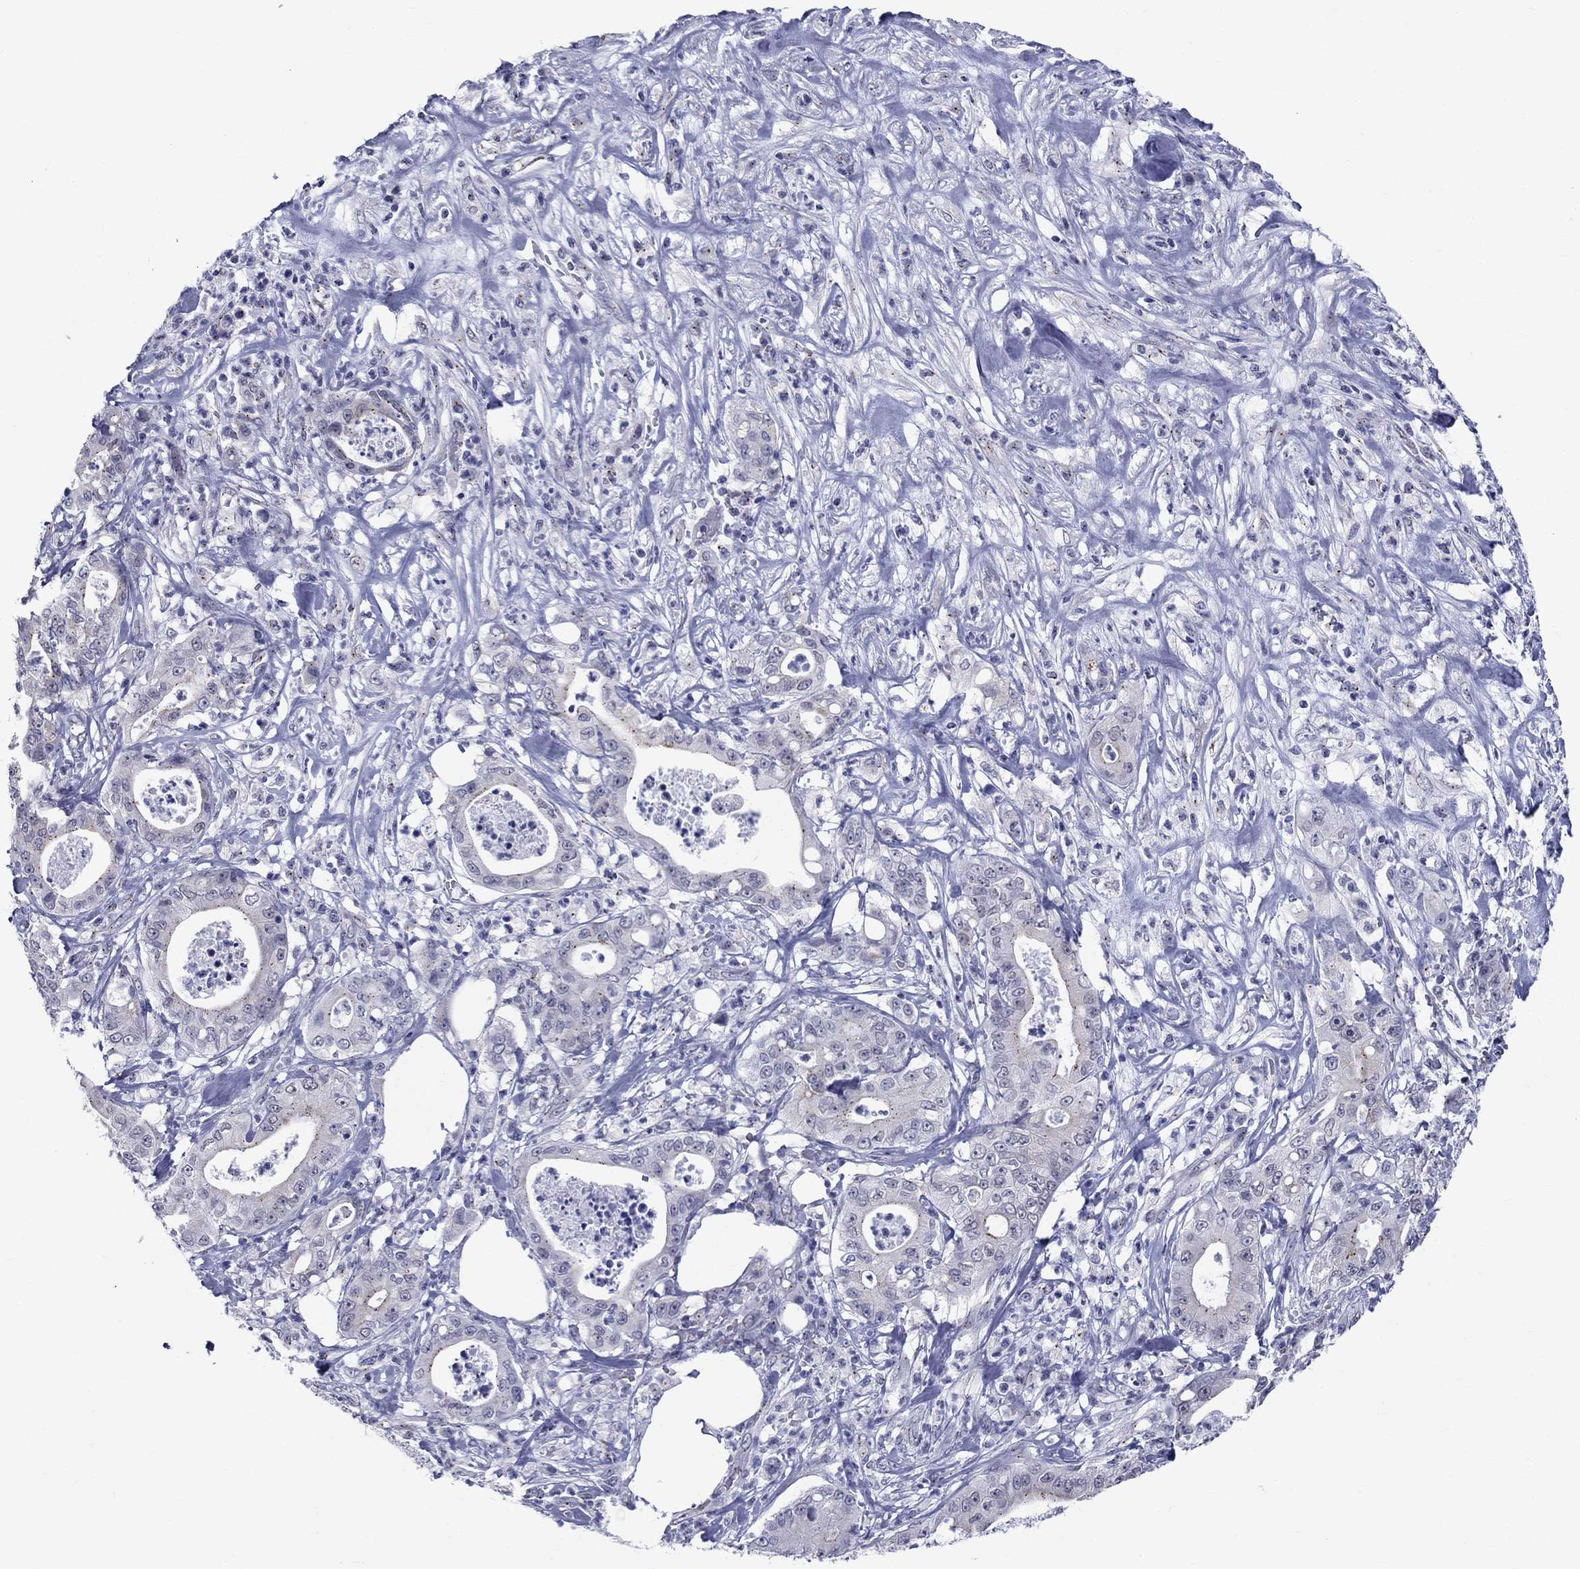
{"staining": {"intensity": "negative", "quantity": "none", "location": "none"}, "tissue": "pancreatic cancer", "cell_type": "Tumor cells", "image_type": "cancer", "snomed": [{"axis": "morphology", "description": "Adenocarcinoma, NOS"}, {"axis": "topography", "description": "Pancreas"}], "caption": "This is a micrograph of immunohistochemistry (IHC) staining of adenocarcinoma (pancreatic), which shows no positivity in tumor cells. (DAB (3,3'-diaminobenzidine) immunohistochemistry, high magnification).", "gene": "CEP43", "patient": {"sex": "male", "age": 71}}